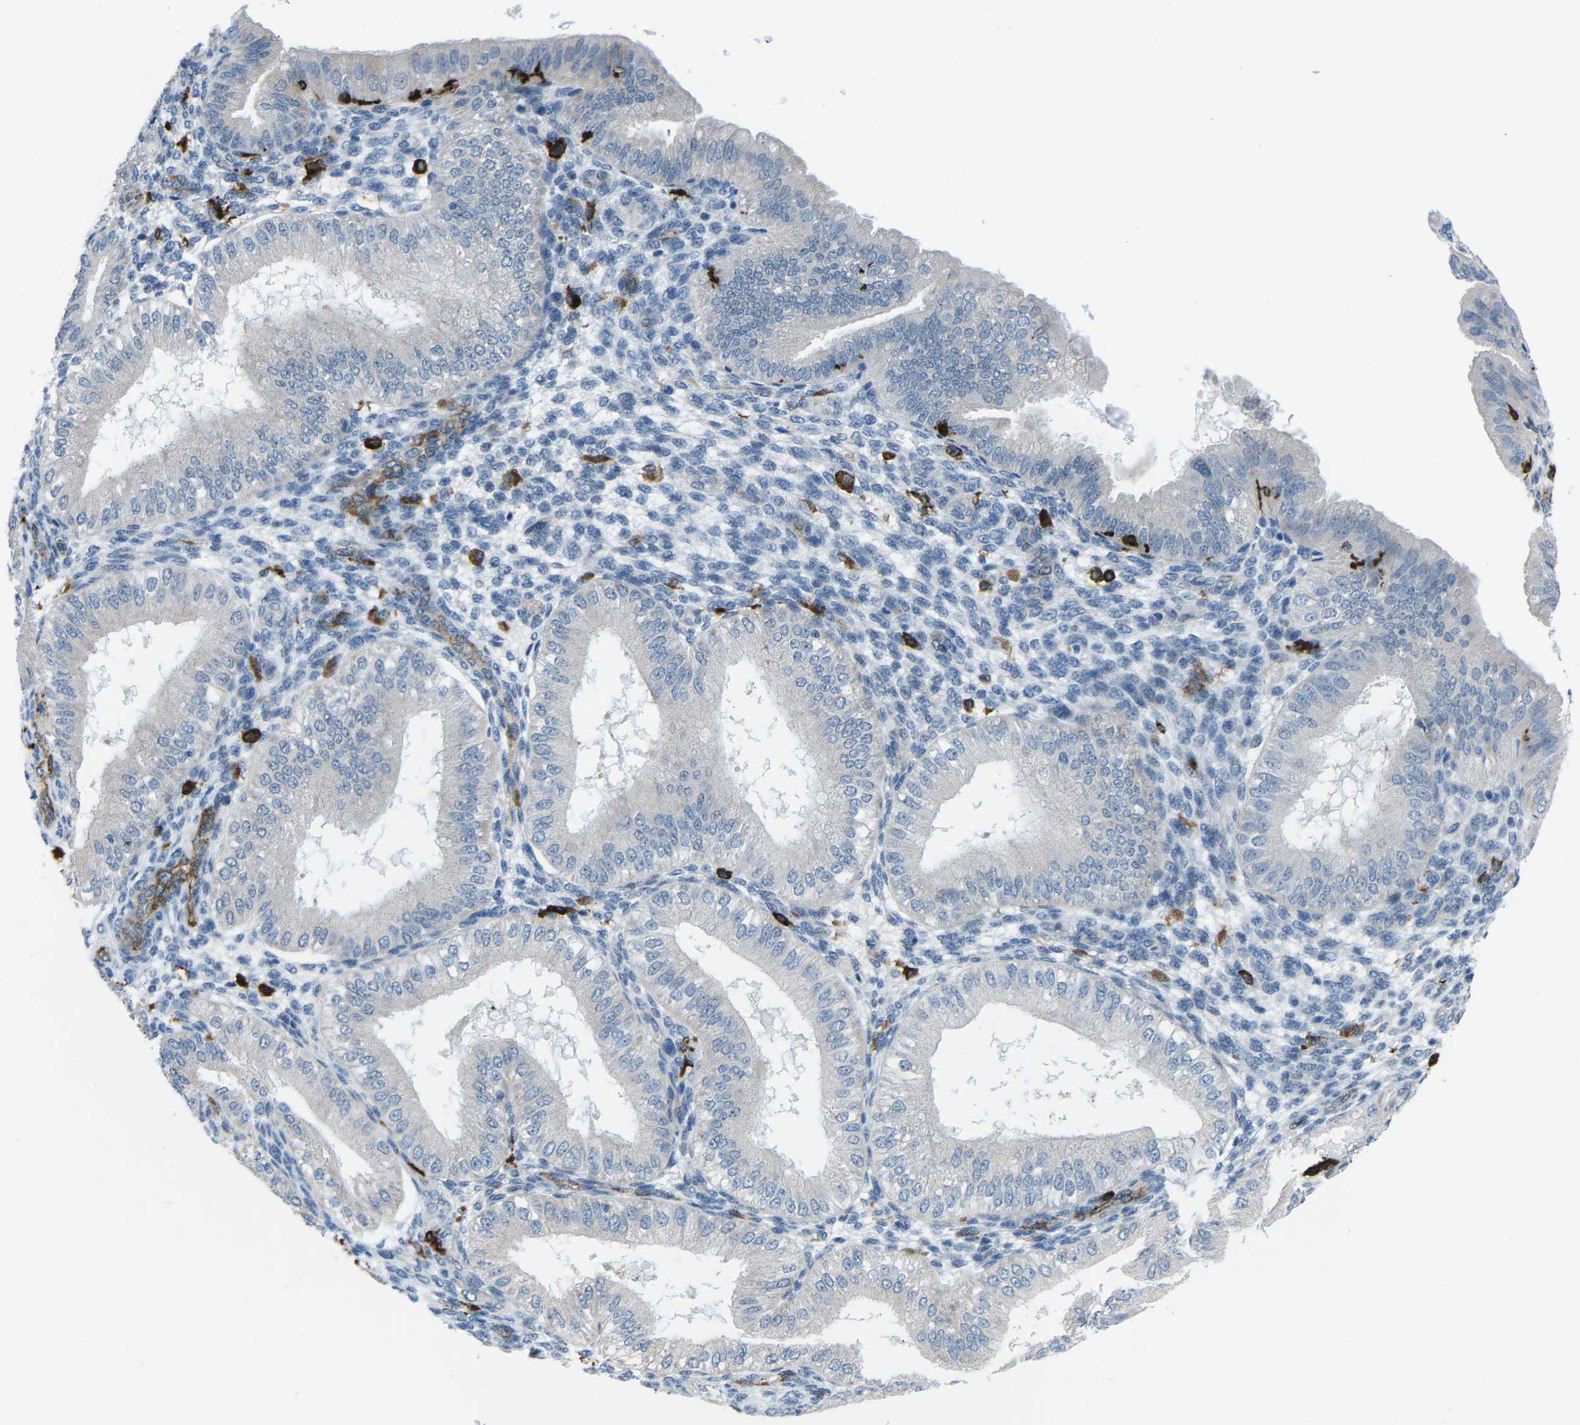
{"staining": {"intensity": "negative", "quantity": "none", "location": "none"}, "tissue": "endometrium", "cell_type": "Cells in endometrial stroma", "image_type": "normal", "snomed": [{"axis": "morphology", "description": "Normal tissue, NOS"}, {"axis": "topography", "description": "Endometrium"}], "caption": "This is a histopathology image of immunohistochemistry (IHC) staining of unremarkable endometrium, which shows no staining in cells in endometrial stroma.", "gene": "PTPN1", "patient": {"sex": "female", "age": 39}}